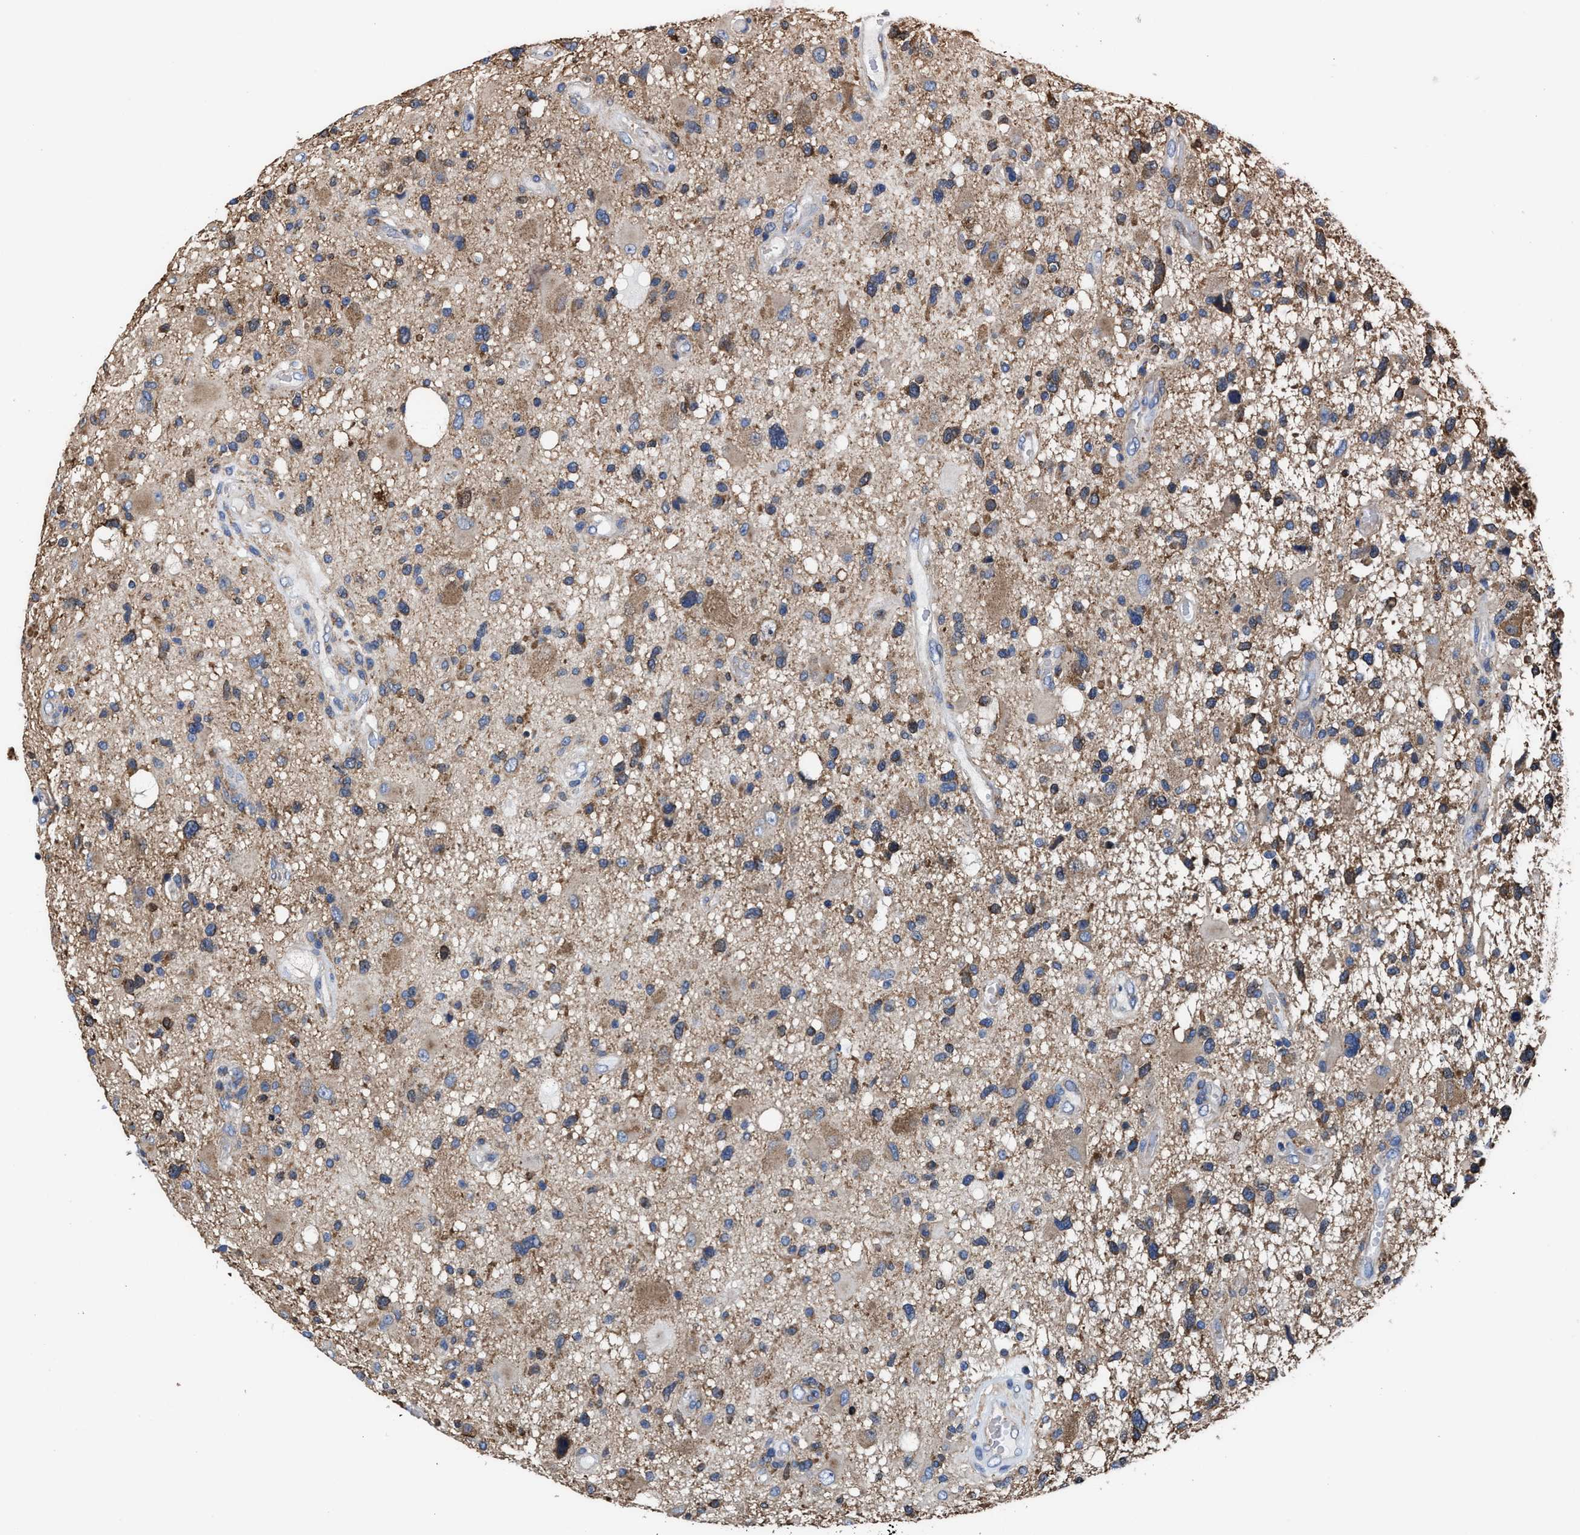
{"staining": {"intensity": "moderate", "quantity": "25%-75%", "location": "cytoplasmic/membranous"}, "tissue": "glioma", "cell_type": "Tumor cells", "image_type": "cancer", "snomed": [{"axis": "morphology", "description": "Glioma, malignant, High grade"}, {"axis": "topography", "description": "Brain"}], "caption": "Tumor cells display medium levels of moderate cytoplasmic/membranous expression in about 25%-75% of cells in human malignant glioma (high-grade).", "gene": "TMEM30A", "patient": {"sex": "male", "age": 33}}